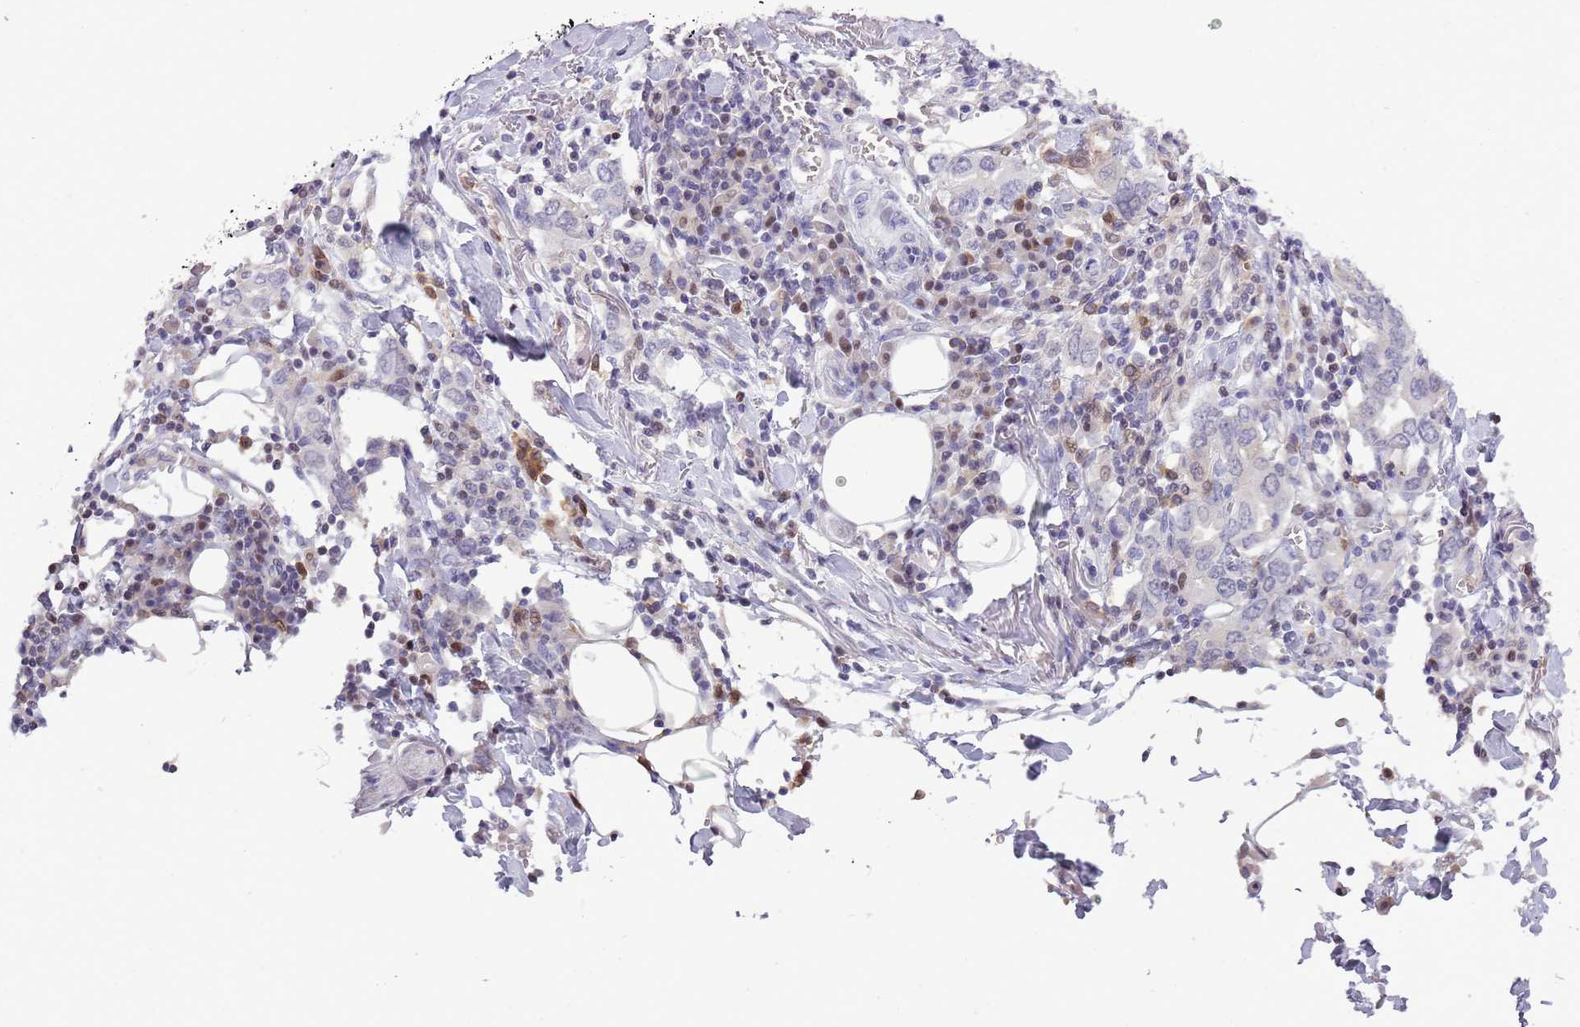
{"staining": {"intensity": "weak", "quantity": "<25%", "location": "cytoplasmic/membranous"}, "tissue": "stomach cancer", "cell_type": "Tumor cells", "image_type": "cancer", "snomed": [{"axis": "morphology", "description": "Adenocarcinoma, NOS"}, {"axis": "topography", "description": "Stomach, upper"}, {"axis": "topography", "description": "Stomach"}], "caption": "DAB (3,3'-diaminobenzidine) immunohistochemical staining of human adenocarcinoma (stomach) reveals no significant positivity in tumor cells. (DAB immunohistochemistry (IHC) with hematoxylin counter stain).", "gene": "NBPF6", "patient": {"sex": "male", "age": 62}}